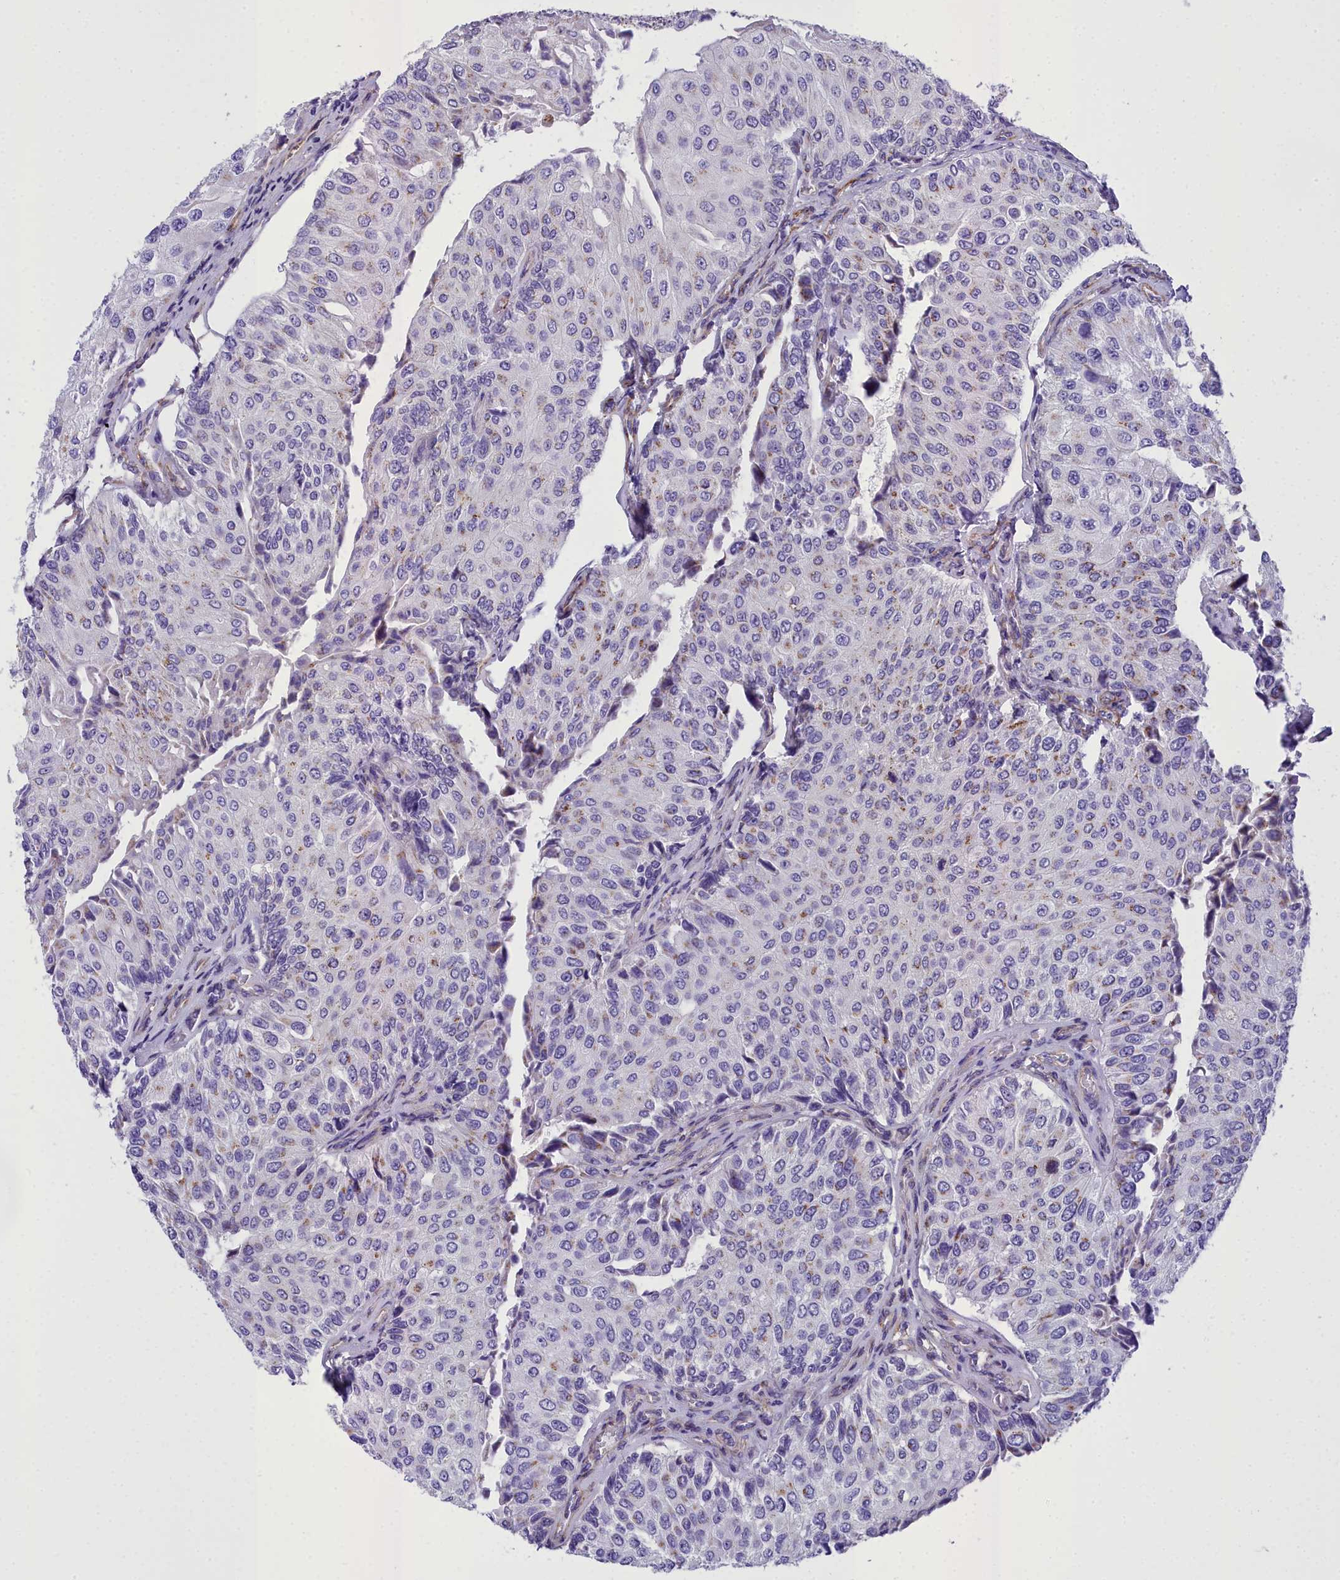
{"staining": {"intensity": "moderate", "quantity": "<25%", "location": "cytoplasmic/membranous"}, "tissue": "urothelial cancer", "cell_type": "Tumor cells", "image_type": "cancer", "snomed": [{"axis": "morphology", "description": "Urothelial carcinoma, High grade"}, {"axis": "topography", "description": "Kidney"}, {"axis": "topography", "description": "Urinary bladder"}], "caption": "An image of human urothelial carcinoma (high-grade) stained for a protein demonstrates moderate cytoplasmic/membranous brown staining in tumor cells.", "gene": "GFRA1", "patient": {"sex": "male", "age": 77}}